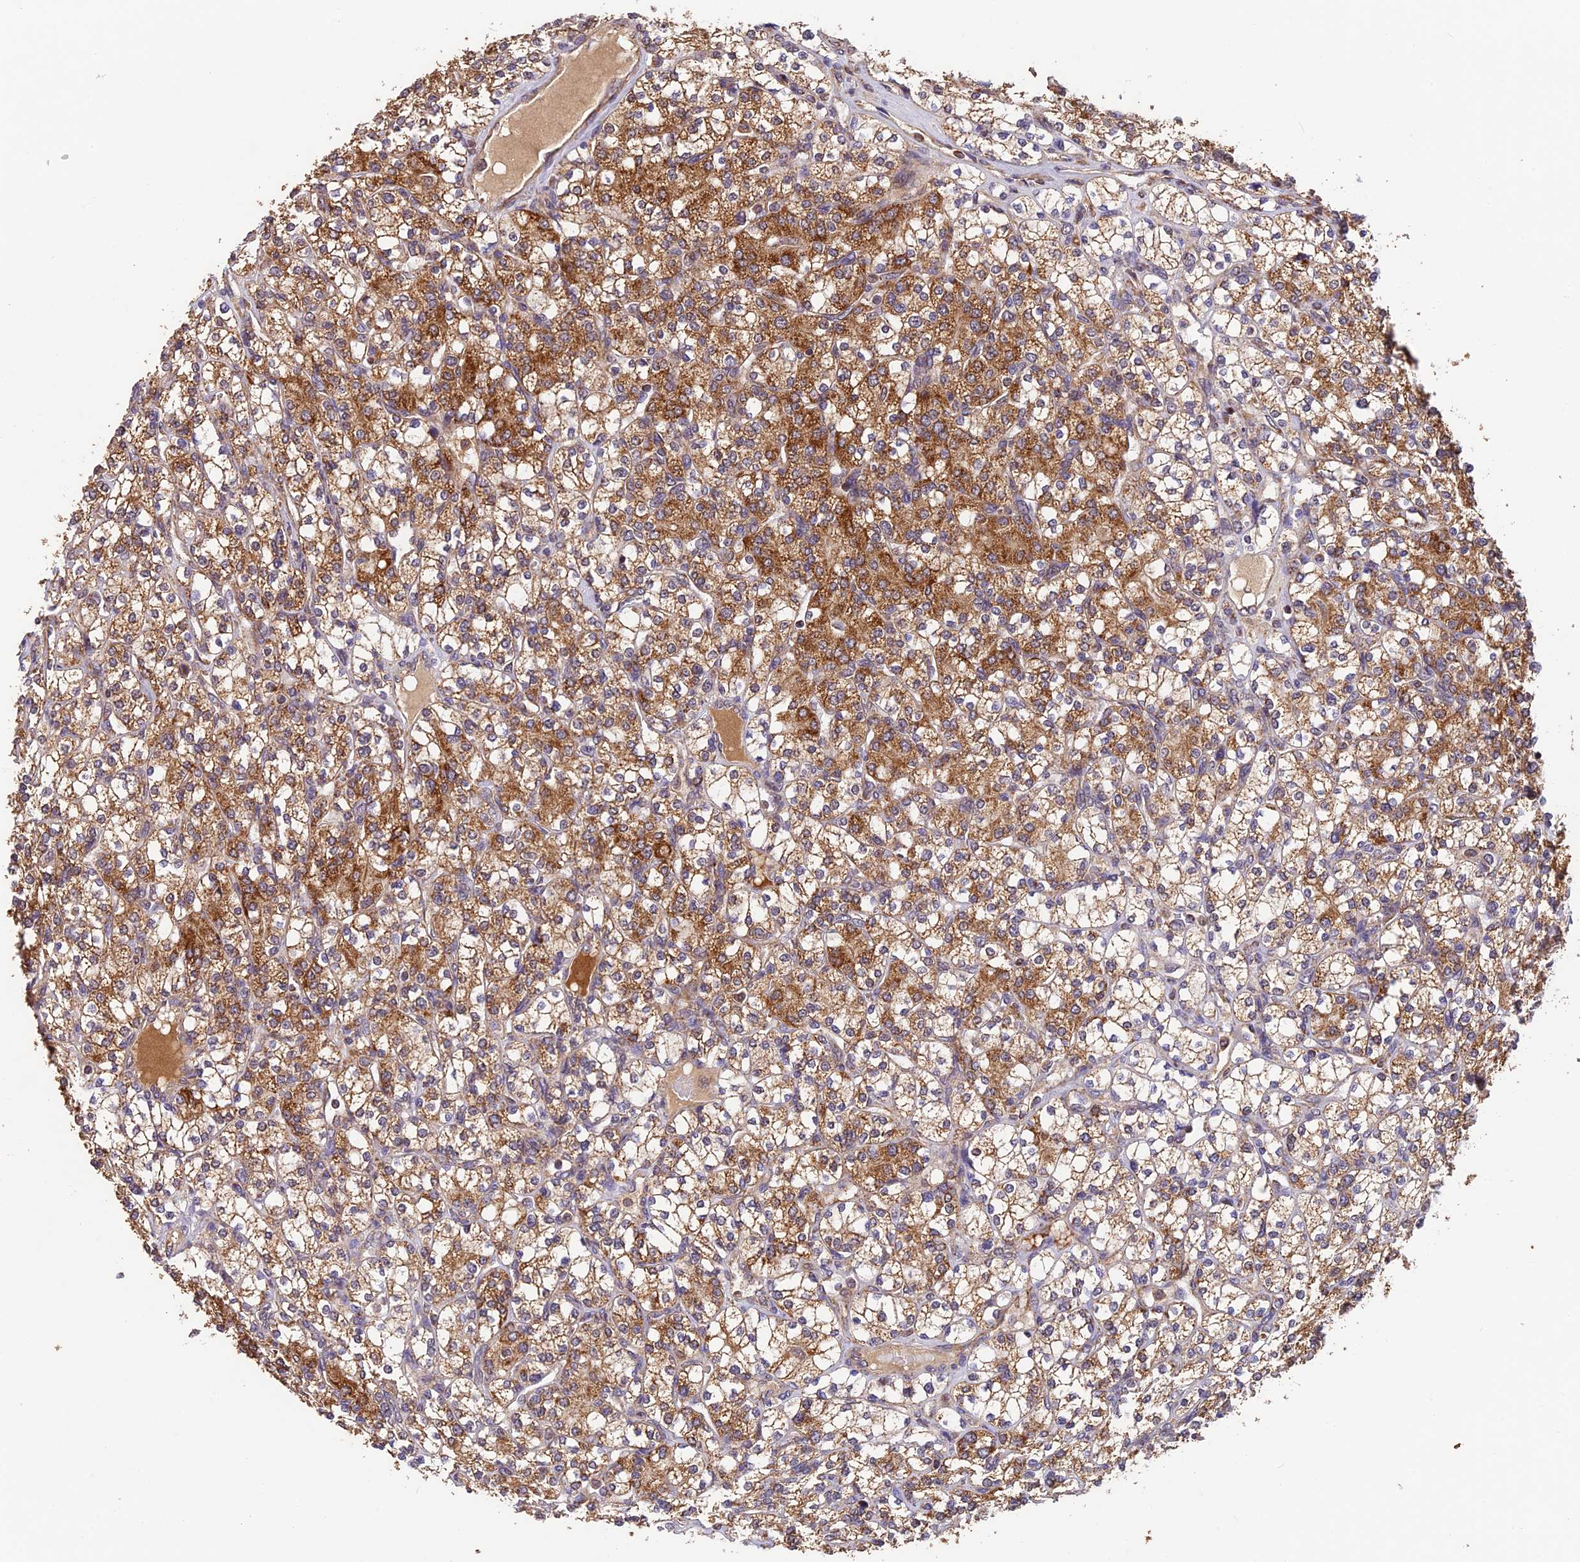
{"staining": {"intensity": "strong", "quantity": ">75%", "location": "cytoplasmic/membranous"}, "tissue": "renal cancer", "cell_type": "Tumor cells", "image_type": "cancer", "snomed": [{"axis": "morphology", "description": "Adenocarcinoma, NOS"}, {"axis": "topography", "description": "Kidney"}], "caption": "A photomicrograph of human adenocarcinoma (renal) stained for a protein shows strong cytoplasmic/membranous brown staining in tumor cells.", "gene": "MNS1", "patient": {"sex": "male", "age": 77}}